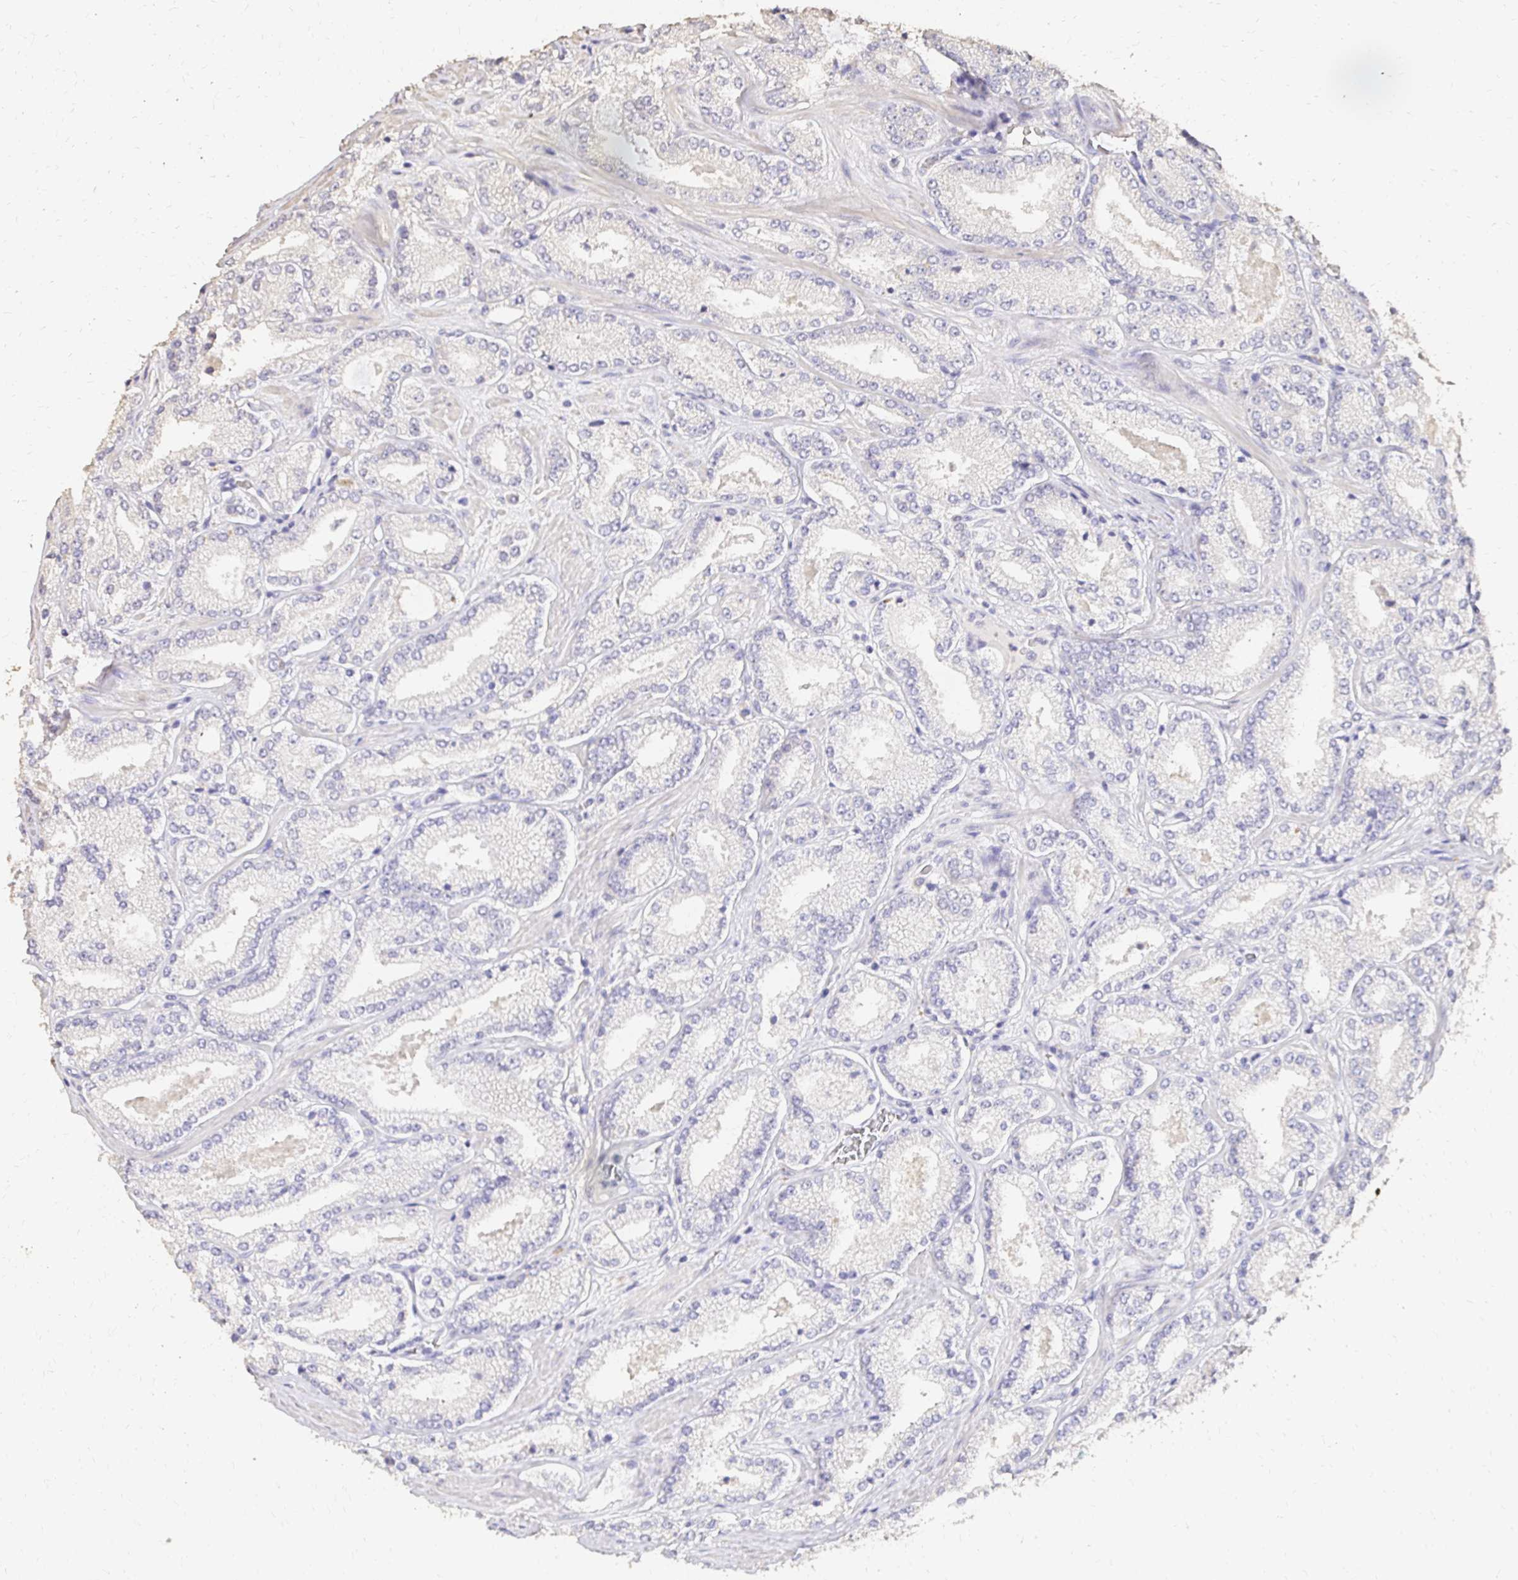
{"staining": {"intensity": "negative", "quantity": "none", "location": "none"}, "tissue": "prostate cancer", "cell_type": "Tumor cells", "image_type": "cancer", "snomed": [{"axis": "morphology", "description": "Adenocarcinoma, High grade"}, {"axis": "topography", "description": "Prostate"}], "caption": "Tumor cells show no significant expression in prostate cancer (adenocarcinoma (high-grade)). (Stains: DAB (3,3'-diaminobenzidine) immunohistochemistry (IHC) with hematoxylin counter stain, Microscopy: brightfield microscopy at high magnification).", "gene": "UGT1A6", "patient": {"sex": "male", "age": 63}}